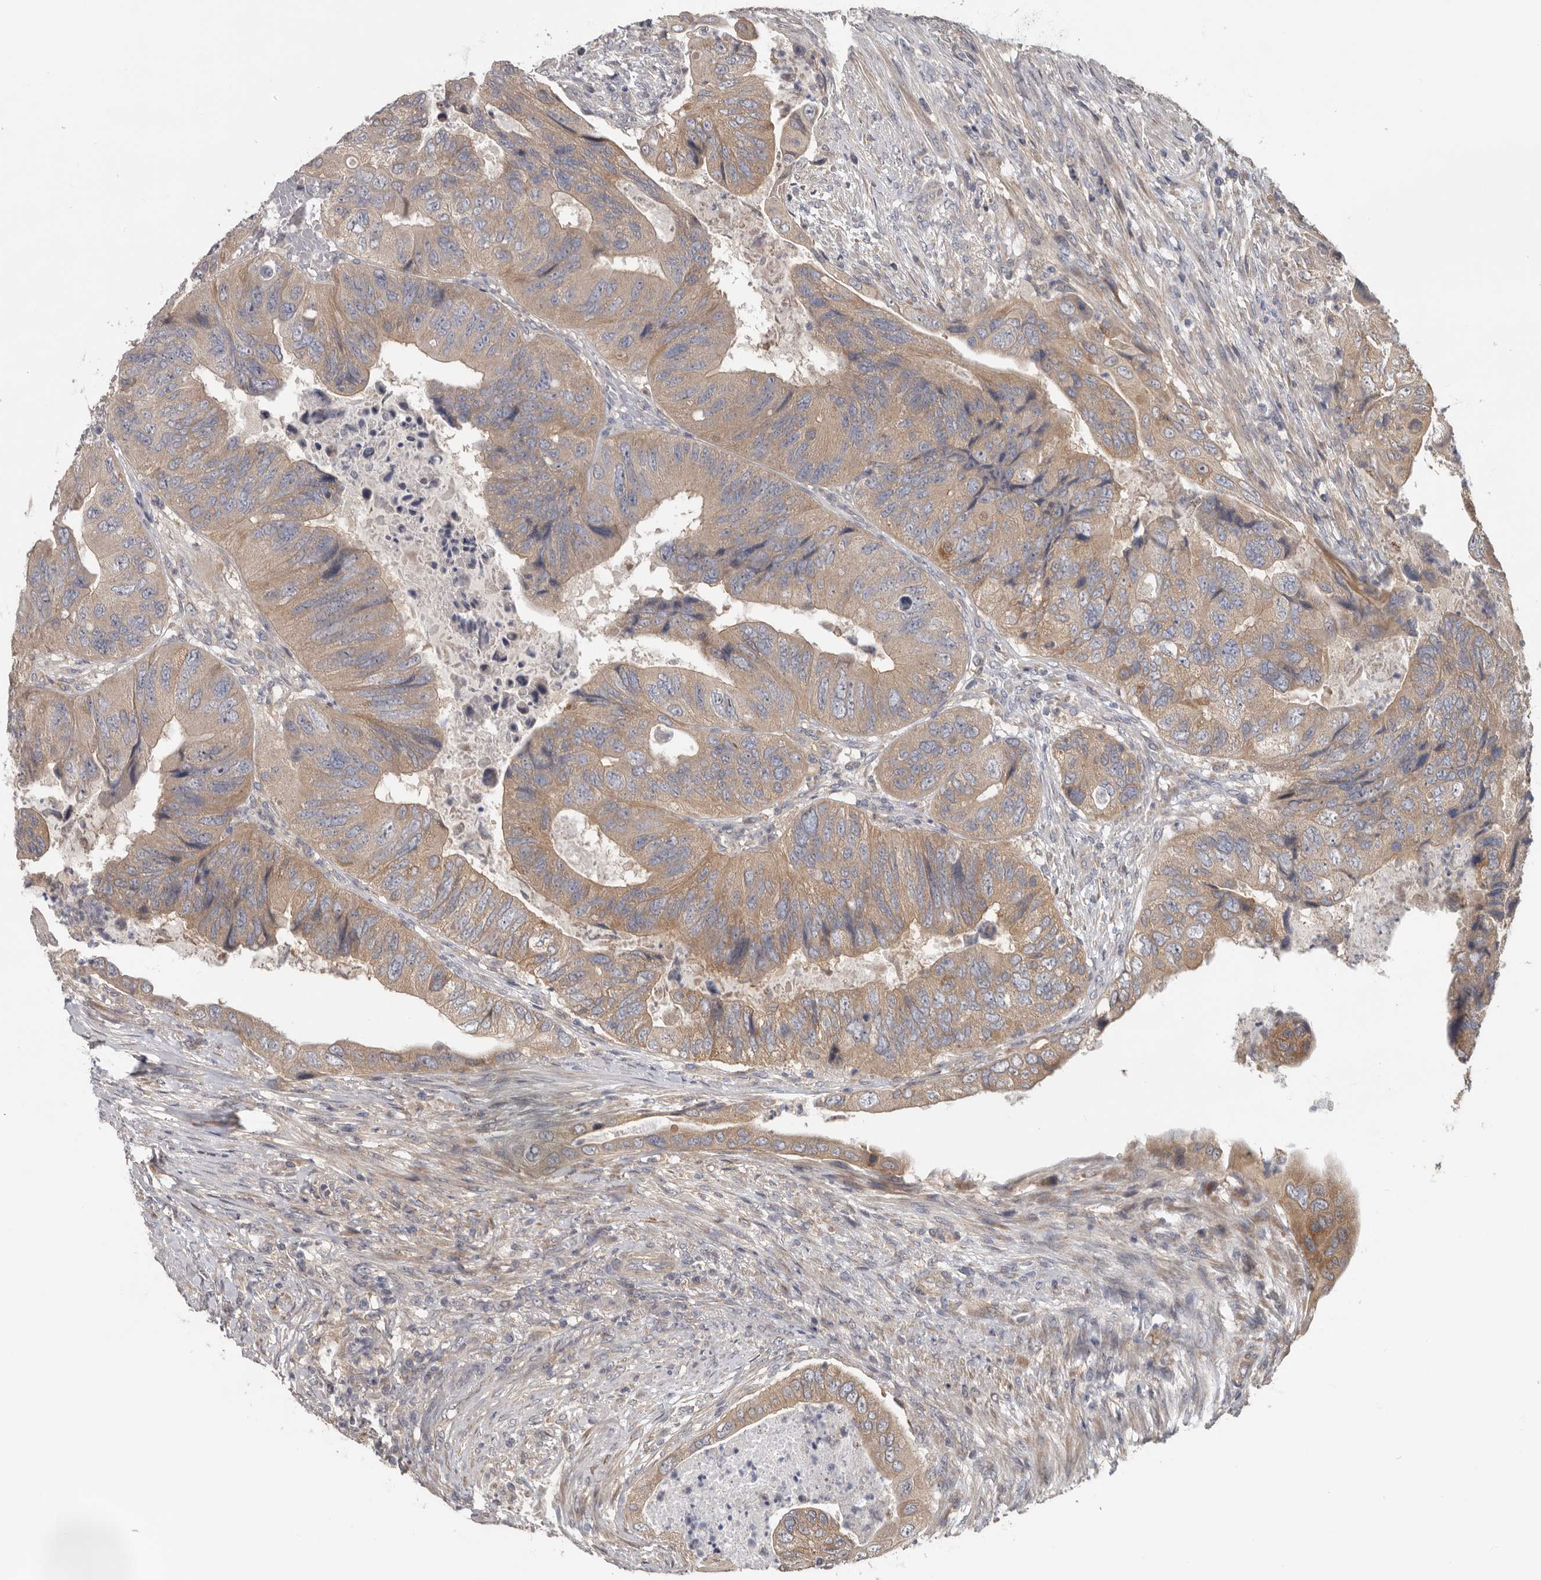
{"staining": {"intensity": "moderate", "quantity": ">75%", "location": "cytoplasmic/membranous"}, "tissue": "colorectal cancer", "cell_type": "Tumor cells", "image_type": "cancer", "snomed": [{"axis": "morphology", "description": "Adenocarcinoma, NOS"}, {"axis": "topography", "description": "Rectum"}], "caption": "Immunohistochemistry (IHC) (DAB) staining of human adenocarcinoma (colorectal) reveals moderate cytoplasmic/membranous protein staining in approximately >75% of tumor cells.", "gene": "HINT3", "patient": {"sex": "male", "age": 63}}